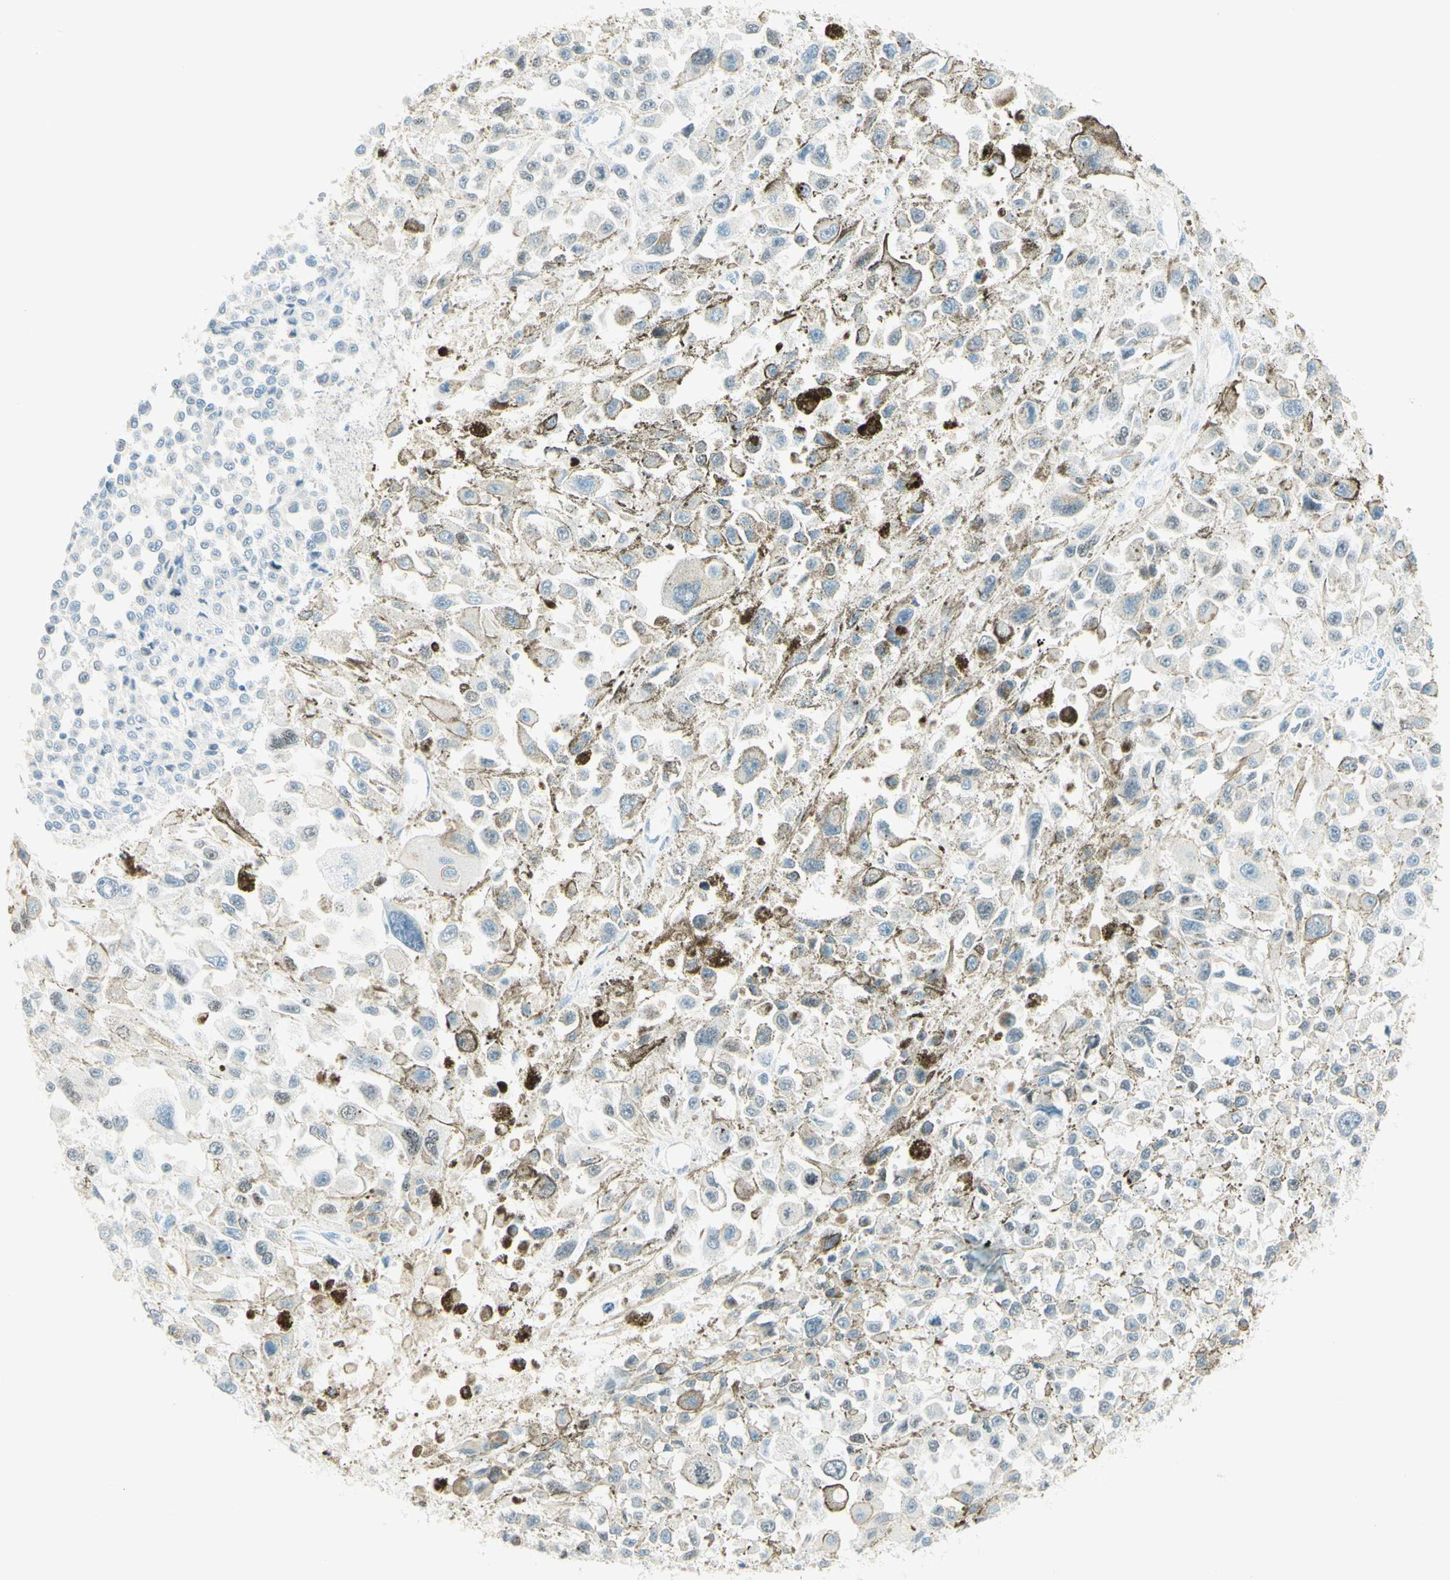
{"staining": {"intensity": "negative", "quantity": "none", "location": "none"}, "tissue": "melanoma", "cell_type": "Tumor cells", "image_type": "cancer", "snomed": [{"axis": "morphology", "description": "Malignant melanoma, Metastatic site"}, {"axis": "topography", "description": "Lymph node"}], "caption": "There is no significant staining in tumor cells of melanoma.", "gene": "TMEM132D", "patient": {"sex": "male", "age": 59}}